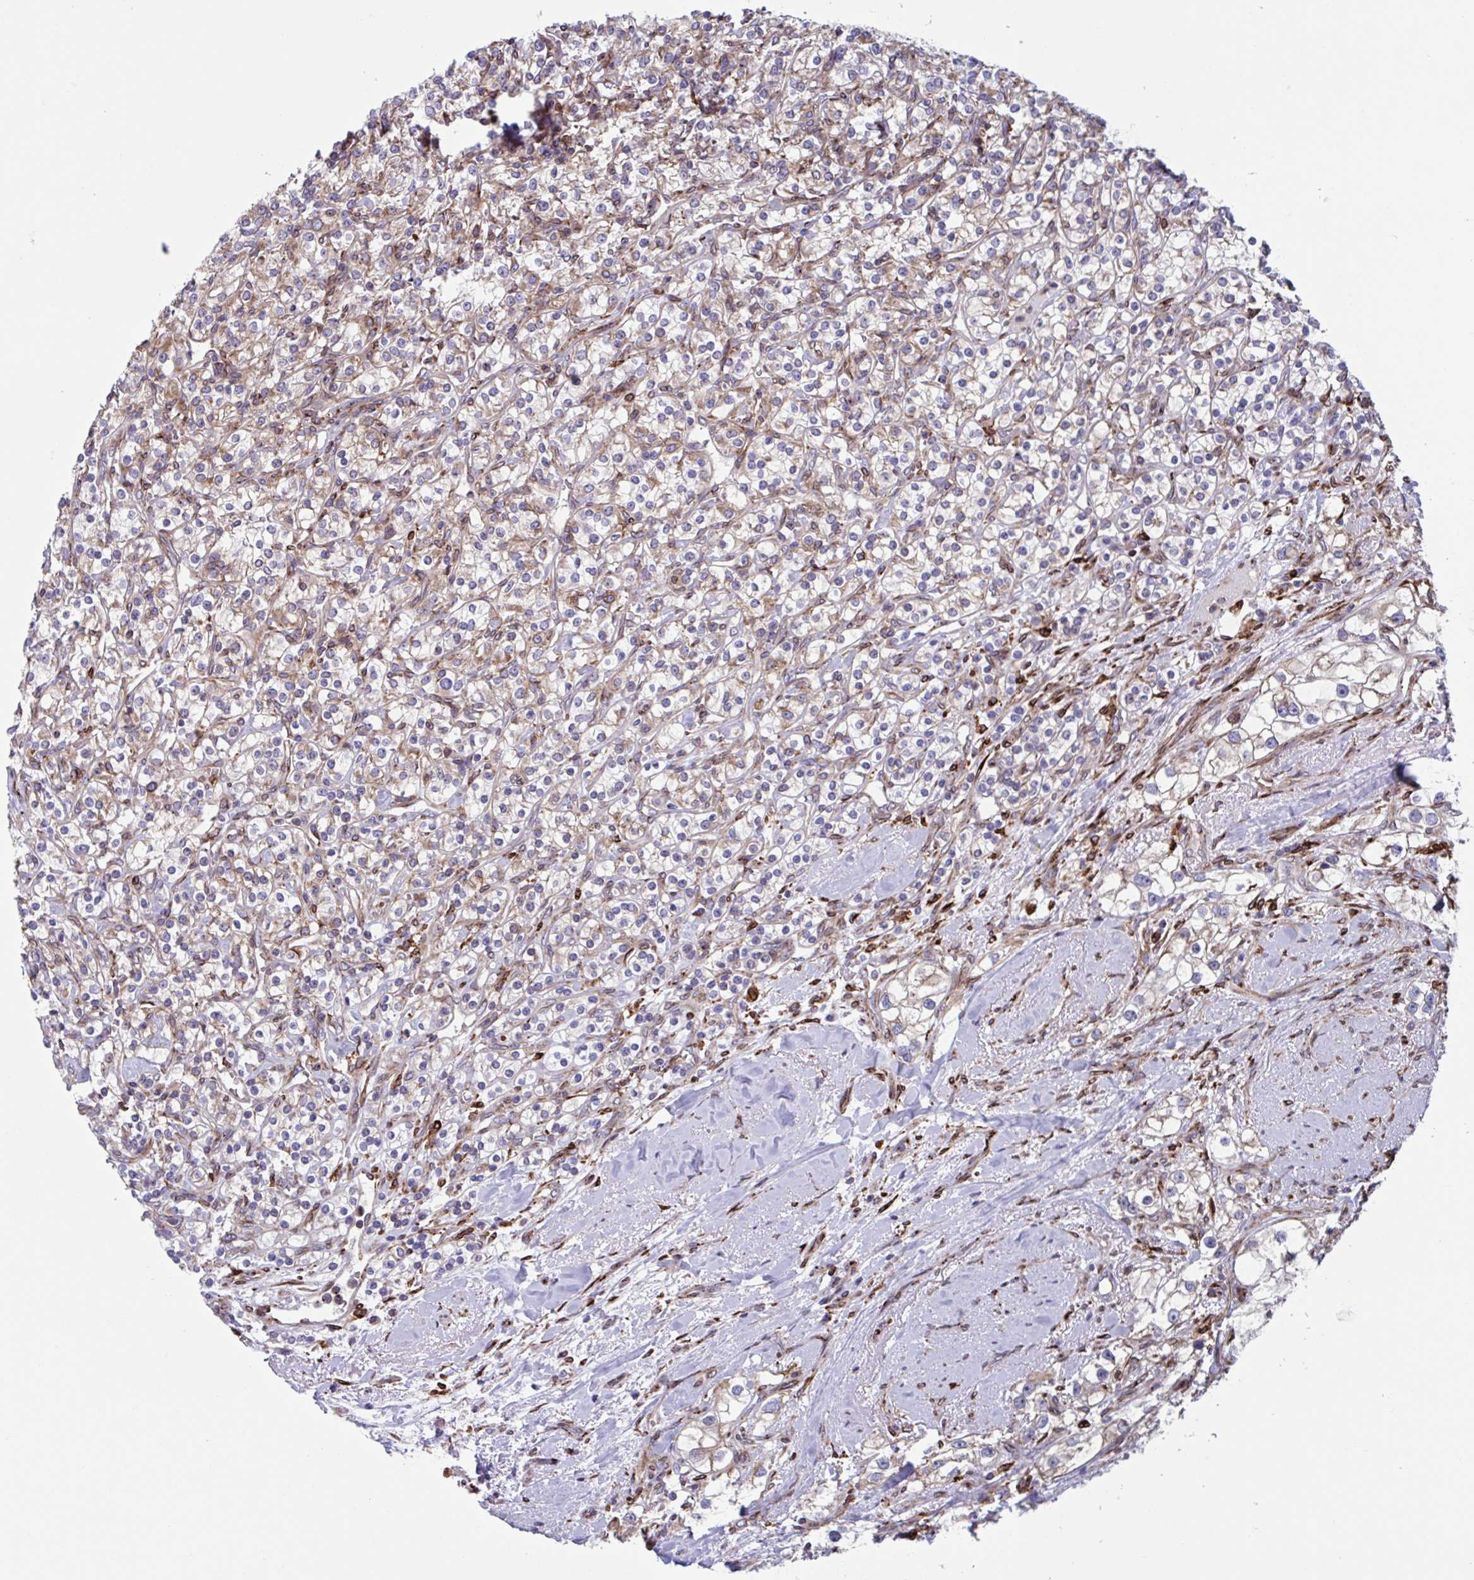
{"staining": {"intensity": "weak", "quantity": "<25%", "location": "cytoplasmic/membranous"}, "tissue": "renal cancer", "cell_type": "Tumor cells", "image_type": "cancer", "snomed": [{"axis": "morphology", "description": "Adenocarcinoma, NOS"}, {"axis": "topography", "description": "Kidney"}], "caption": "Immunohistochemical staining of human renal adenocarcinoma reveals no significant positivity in tumor cells.", "gene": "RFK", "patient": {"sex": "male", "age": 77}}